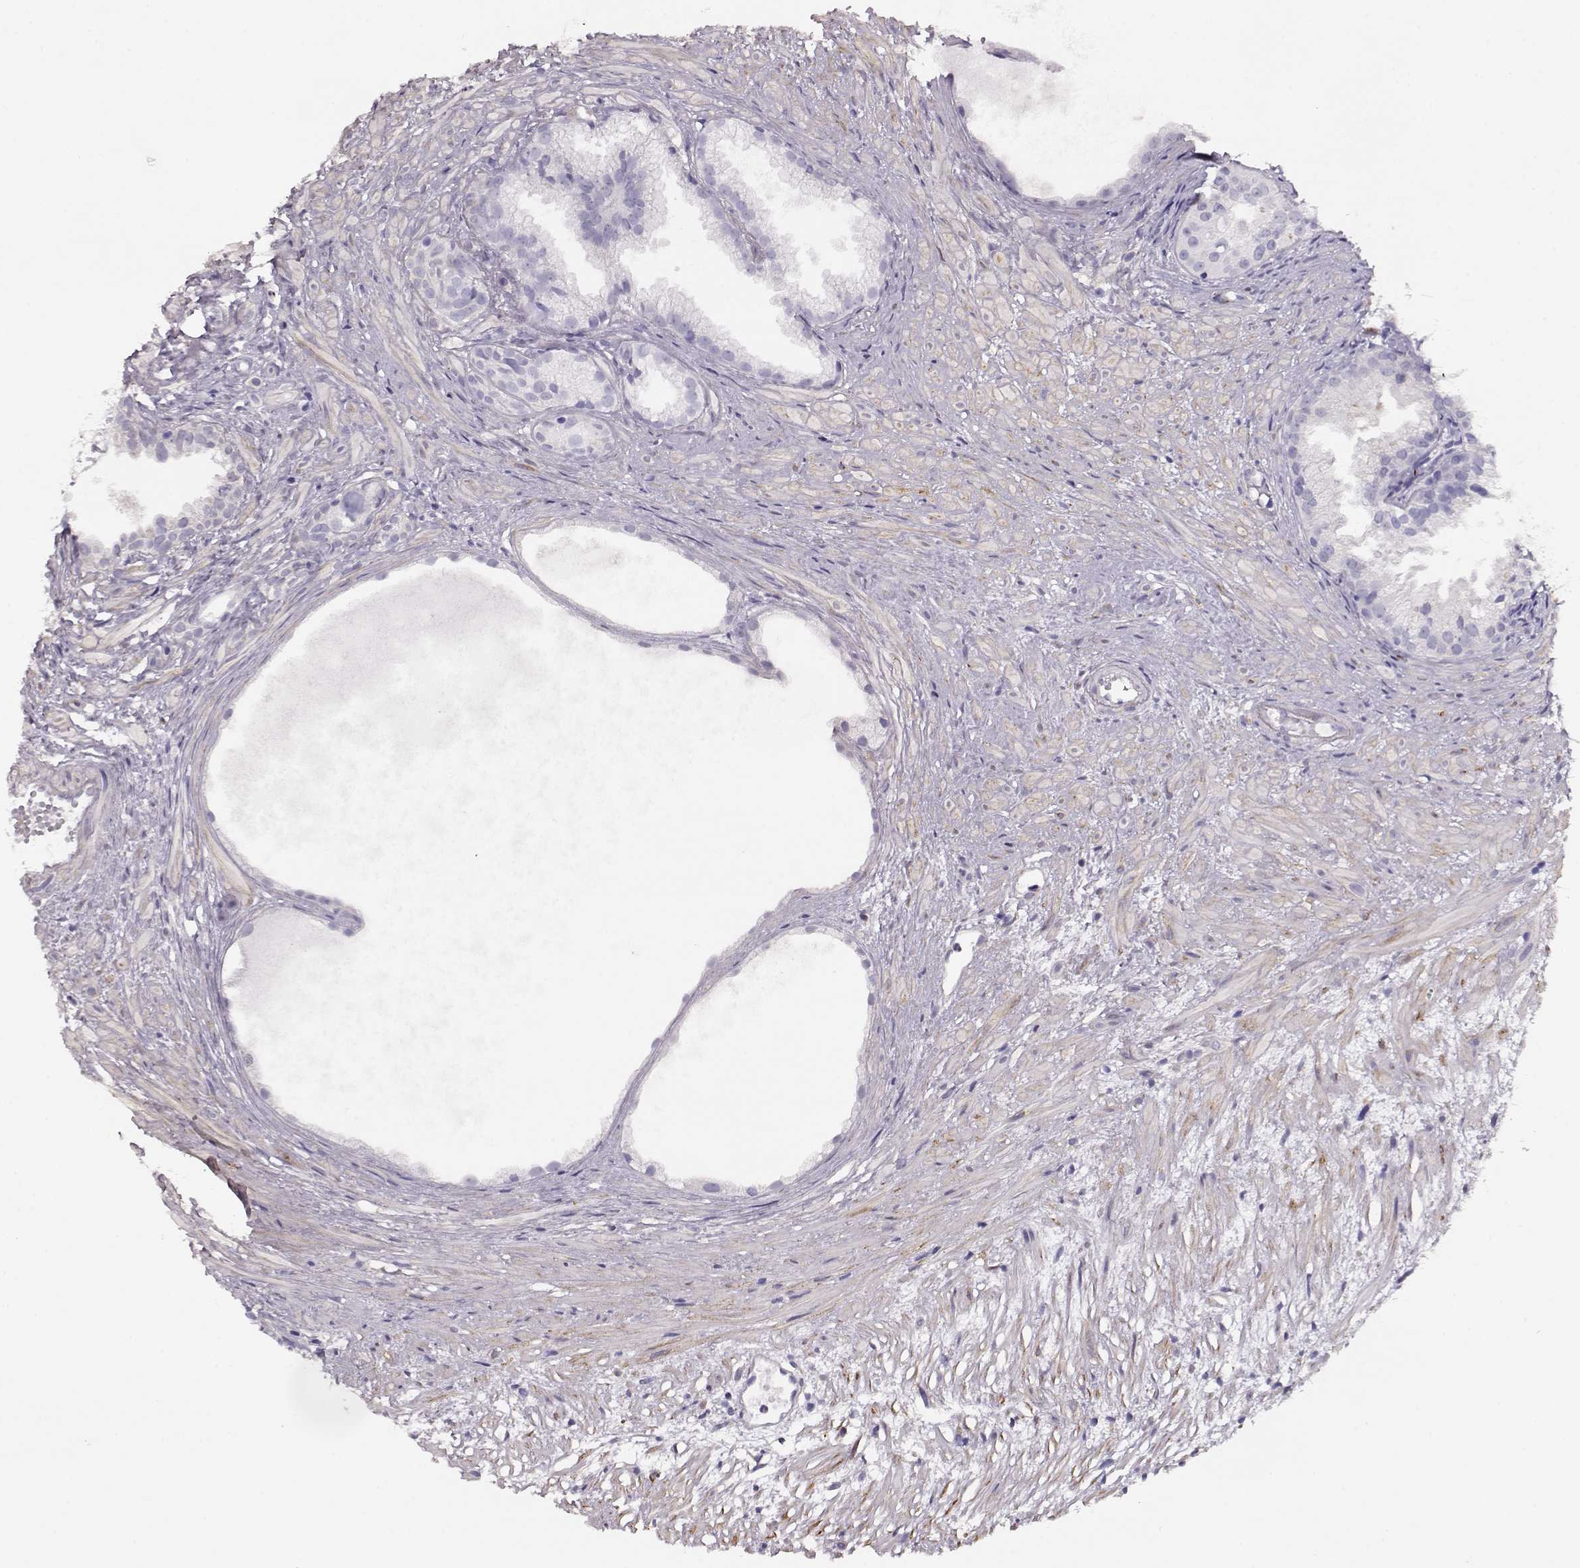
{"staining": {"intensity": "negative", "quantity": "none", "location": "none"}, "tissue": "prostate cancer", "cell_type": "Tumor cells", "image_type": "cancer", "snomed": [{"axis": "morphology", "description": "Adenocarcinoma, High grade"}, {"axis": "topography", "description": "Prostate"}], "caption": "This is an immunohistochemistry micrograph of human adenocarcinoma (high-grade) (prostate). There is no positivity in tumor cells.", "gene": "RBM44", "patient": {"sex": "male", "age": 79}}